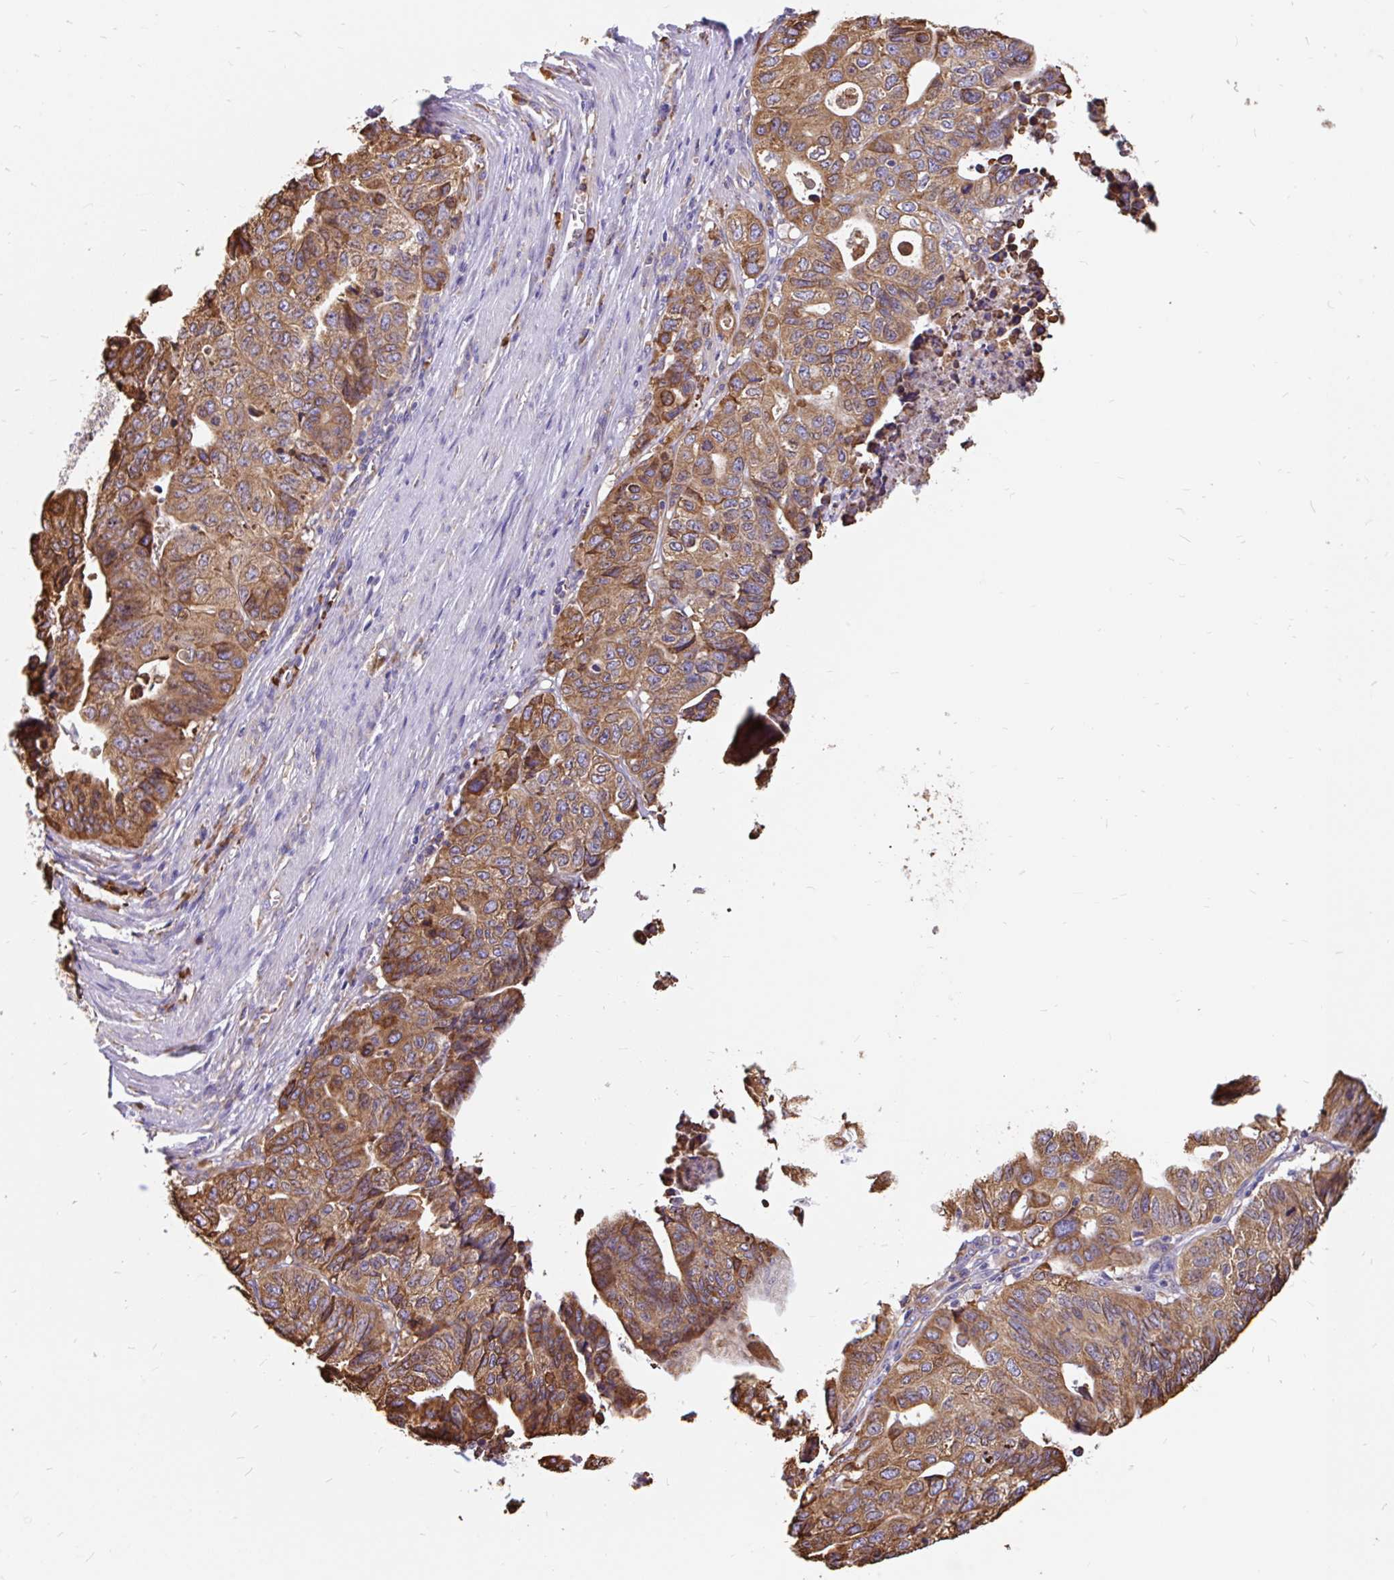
{"staining": {"intensity": "moderate", "quantity": "25%-75%", "location": "cytoplasmic/membranous"}, "tissue": "stomach cancer", "cell_type": "Tumor cells", "image_type": "cancer", "snomed": [{"axis": "morphology", "description": "Adenocarcinoma, NOS"}, {"axis": "topography", "description": "Stomach, upper"}], "caption": "Stomach cancer stained for a protein (brown) reveals moderate cytoplasmic/membranous positive positivity in approximately 25%-75% of tumor cells.", "gene": "EML5", "patient": {"sex": "female", "age": 67}}